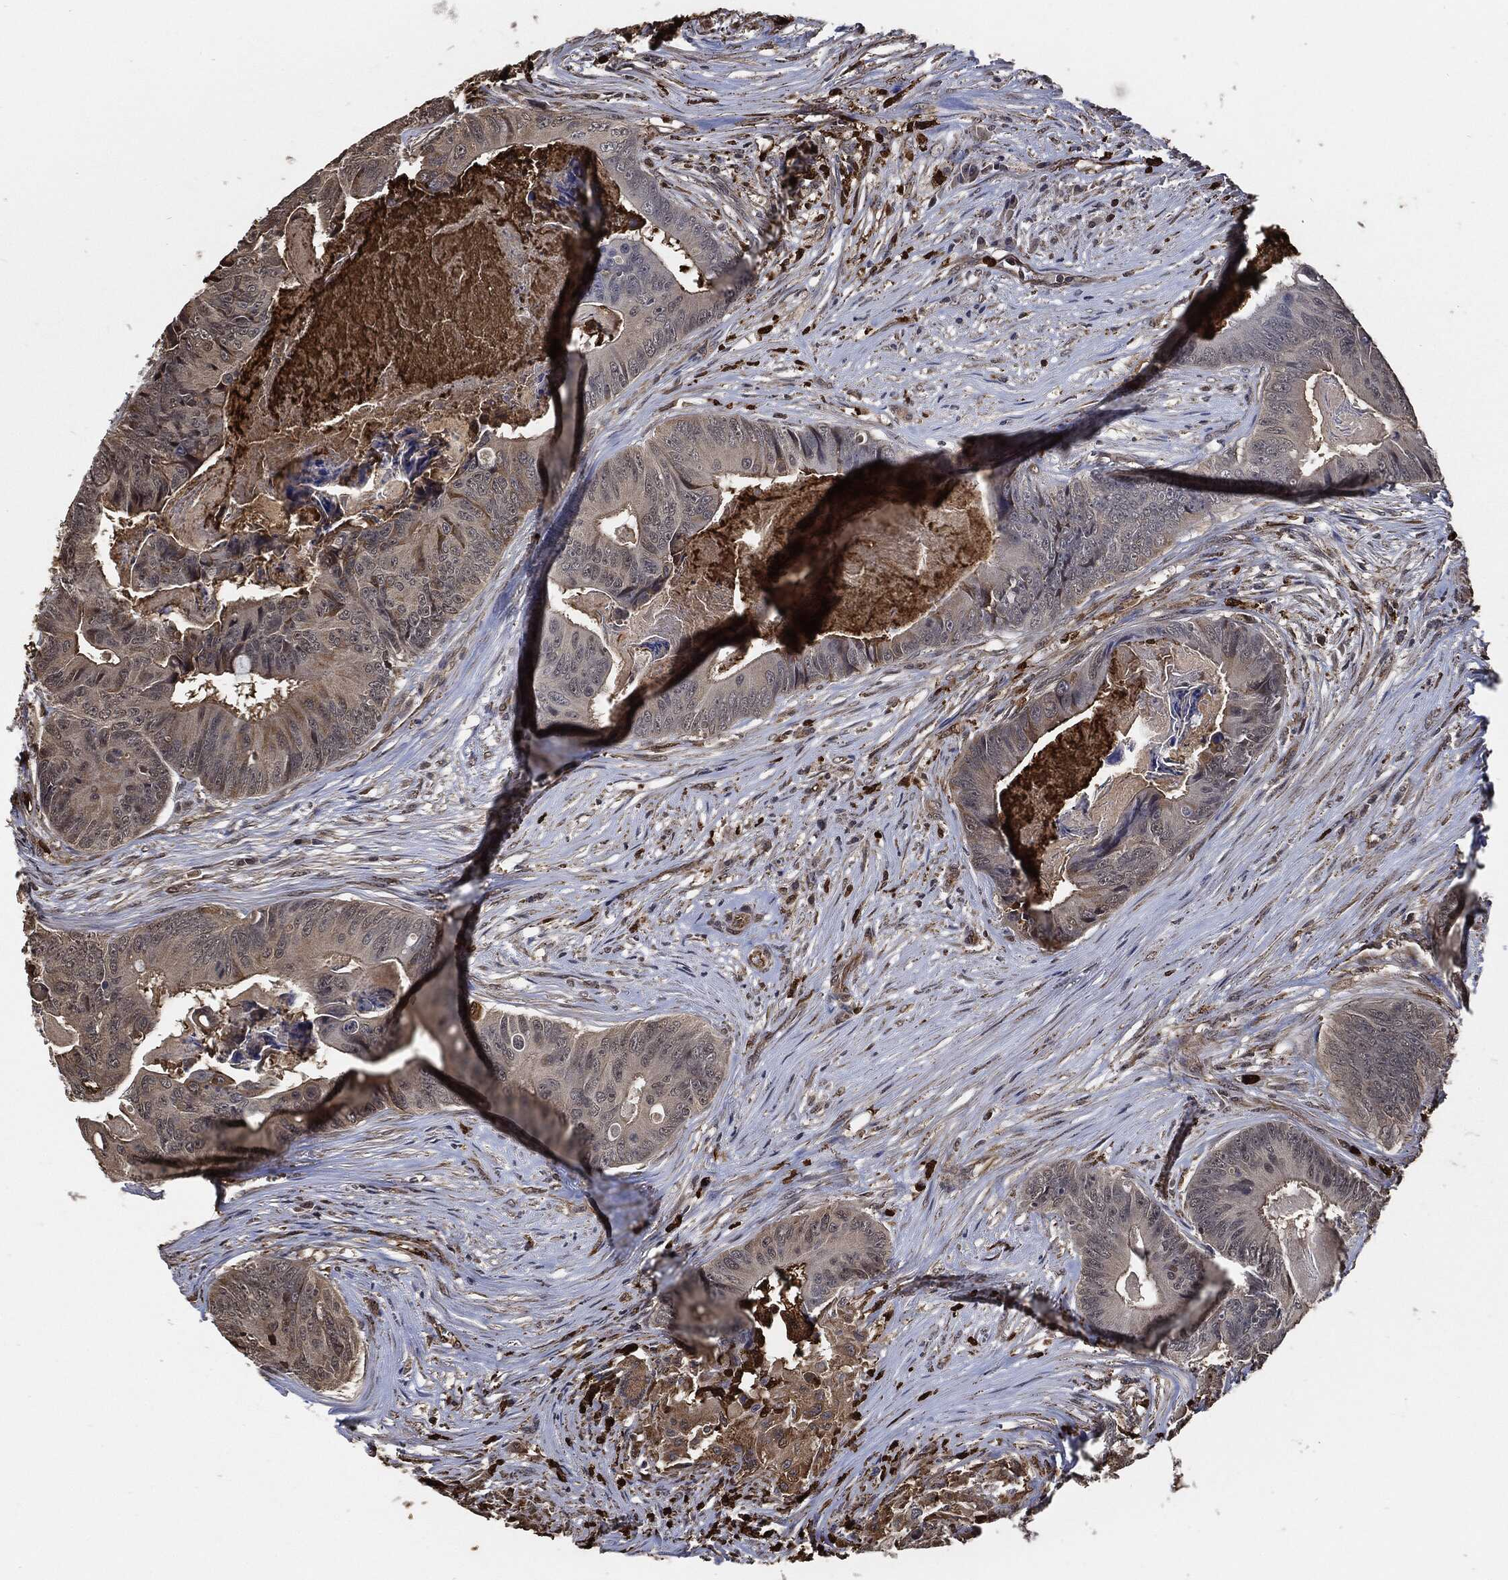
{"staining": {"intensity": "negative", "quantity": "none", "location": "none"}, "tissue": "colorectal cancer", "cell_type": "Tumor cells", "image_type": "cancer", "snomed": [{"axis": "morphology", "description": "Adenocarcinoma, NOS"}, {"axis": "topography", "description": "Colon"}], "caption": "DAB immunohistochemical staining of colorectal cancer reveals no significant expression in tumor cells. (DAB (3,3'-diaminobenzidine) IHC with hematoxylin counter stain).", "gene": "S100A9", "patient": {"sex": "male", "age": 84}}